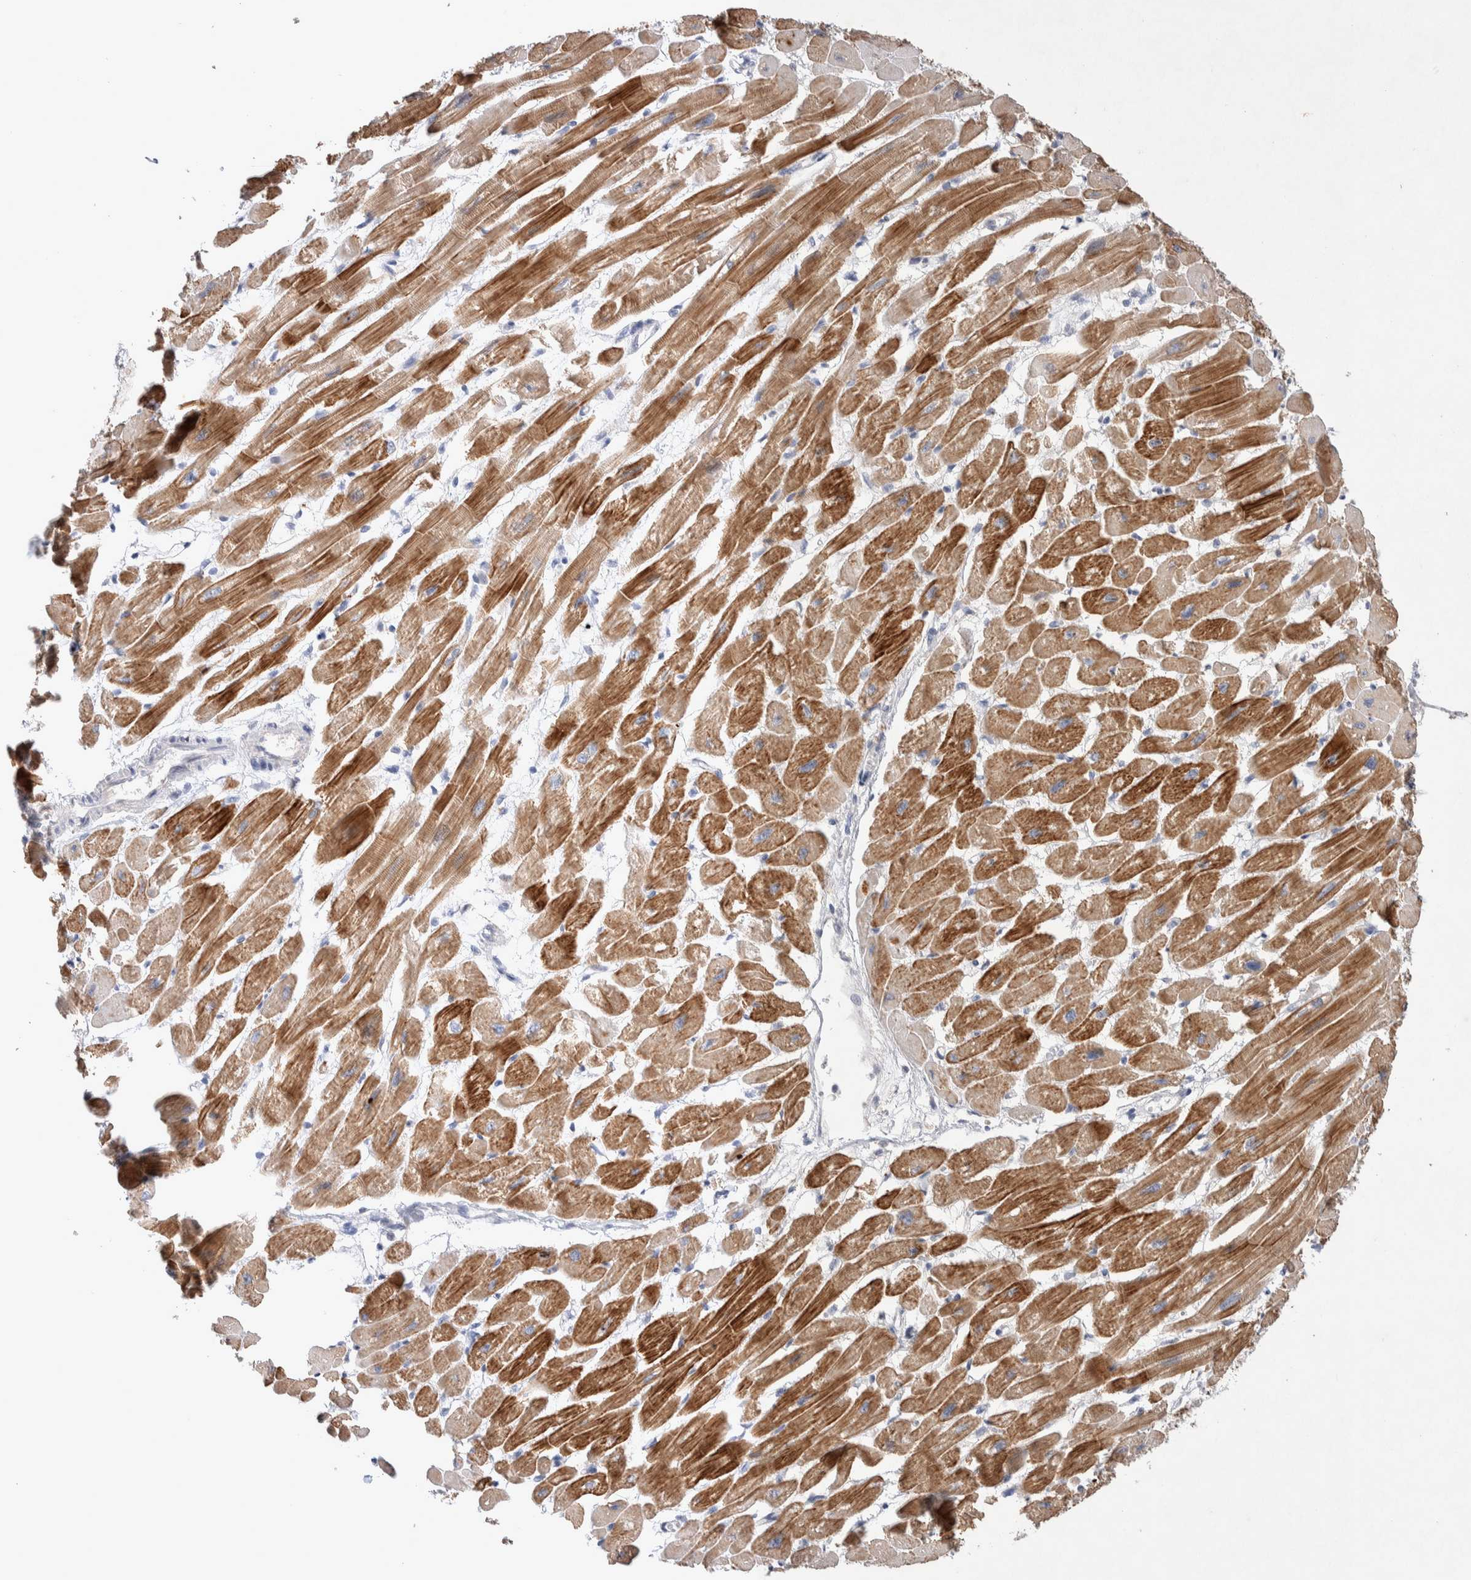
{"staining": {"intensity": "moderate", "quantity": ">75%", "location": "cytoplasmic/membranous"}, "tissue": "heart muscle", "cell_type": "Cardiomyocytes", "image_type": "normal", "snomed": [{"axis": "morphology", "description": "Normal tissue, NOS"}, {"axis": "topography", "description": "Heart"}], "caption": "Heart muscle stained with DAB (3,3'-diaminobenzidine) IHC shows medium levels of moderate cytoplasmic/membranous positivity in approximately >75% of cardiomyocytes. The staining was performed using DAB to visualize the protein expression in brown, while the nuclei were stained in blue with hematoxylin (Magnification: 20x).", "gene": "FFAR2", "patient": {"sex": "female", "age": 54}}